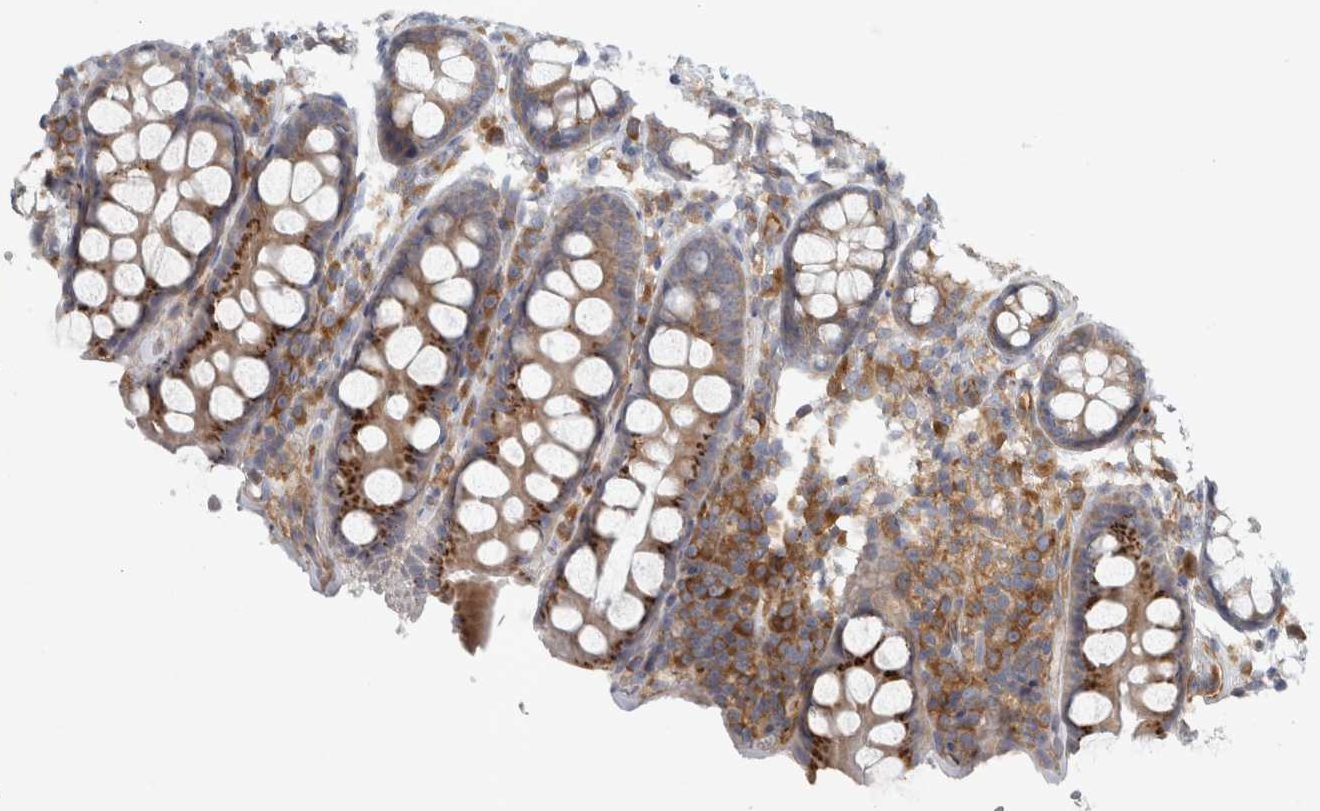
{"staining": {"intensity": "moderate", "quantity": "25%-75%", "location": "cytoplasmic/membranous"}, "tissue": "colon", "cell_type": "Endothelial cells", "image_type": "normal", "snomed": [{"axis": "morphology", "description": "Normal tissue, NOS"}, {"axis": "topography", "description": "Colon"}, {"axis": "topography", "description": "Peripheral nerve tissue"}], "caption": "Immunohistochemistry of benign human colon demonstrates medium levels of moderate cytoplasmic/membranous staining in approximately 25%-75% of endothelial cells. (Brightfield microscopy of DAB IHC at high magnification).", "gene": "PEX6", "patient": {"sex": "female", "age": 61}}